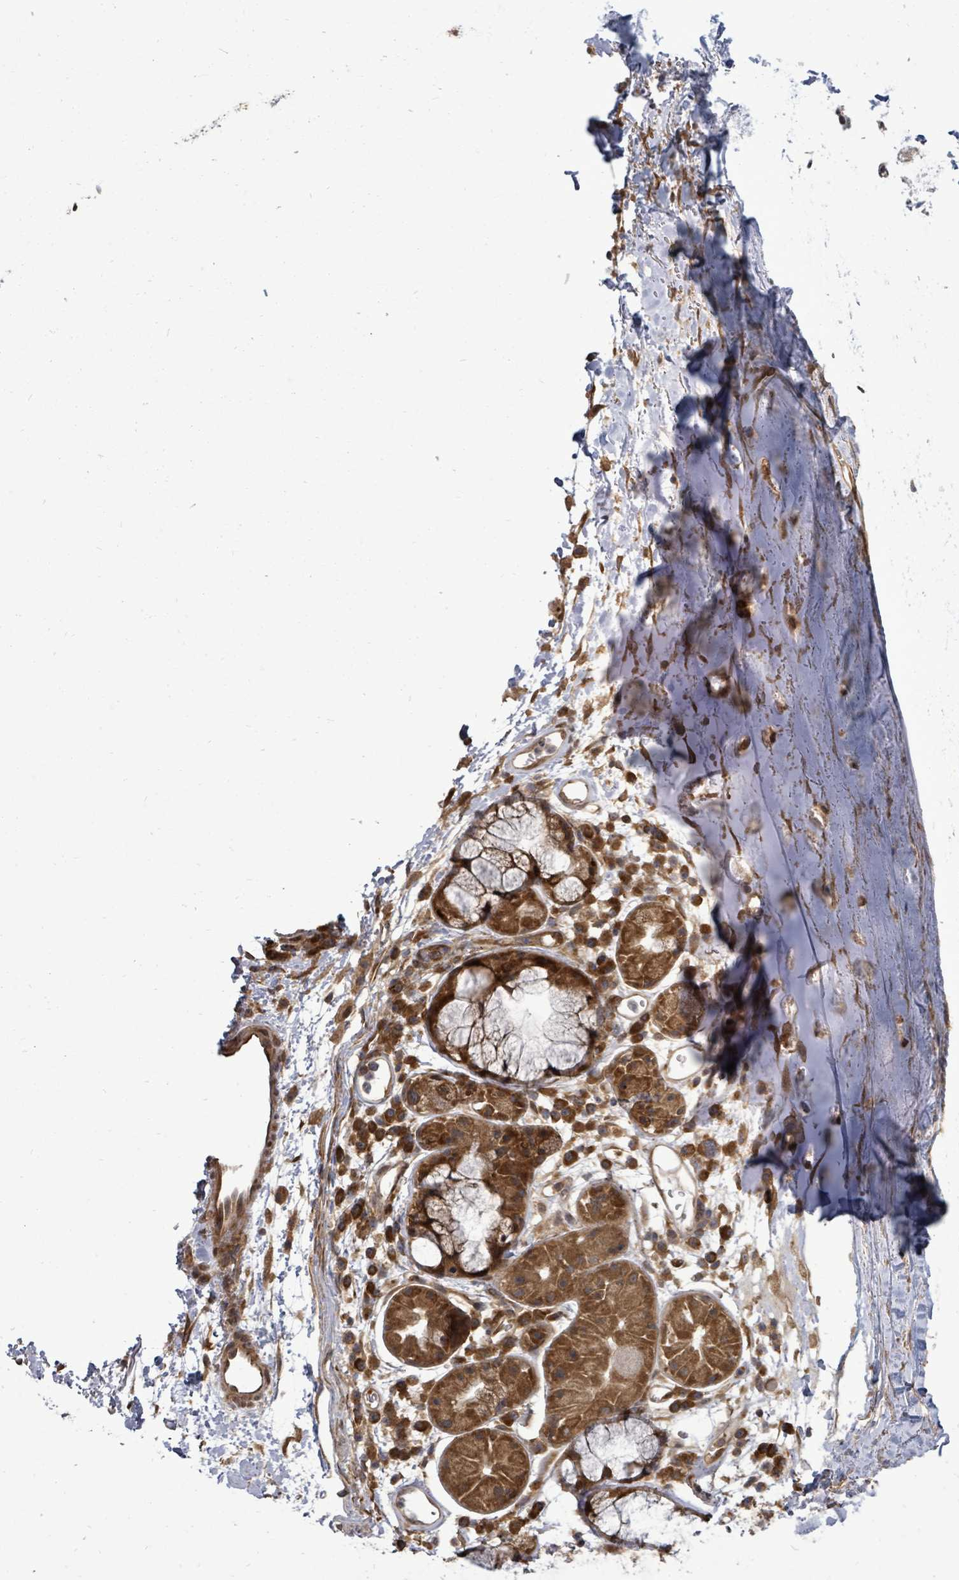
{"staining": {"intensity": "moderate", "quantity": ">75%", "location": "cytoplasmic/membranous"}, "tissue": "soft tissue", "cell_type": "Chondrocytes", "image_type": "normal", "snomed": [{"axis": "morphology", "description": "Normal tissue, NOS"}, {"axis": "topography", "description": "Cartilage tissue"}], "caption": "Immunohistochemical staining of benign human soft tissue reveals moderate cytoplasmic/membranous protein positivity in about >75% of chondrocytes. The staining was performed using DAB (3,3'-diaminobenzidine), with brown indicating positive protein expression. Nuclei are stained blue with hematoxylin.", "gene": "EIF3CL", "patient": {"sex": "male", "age": 80}}